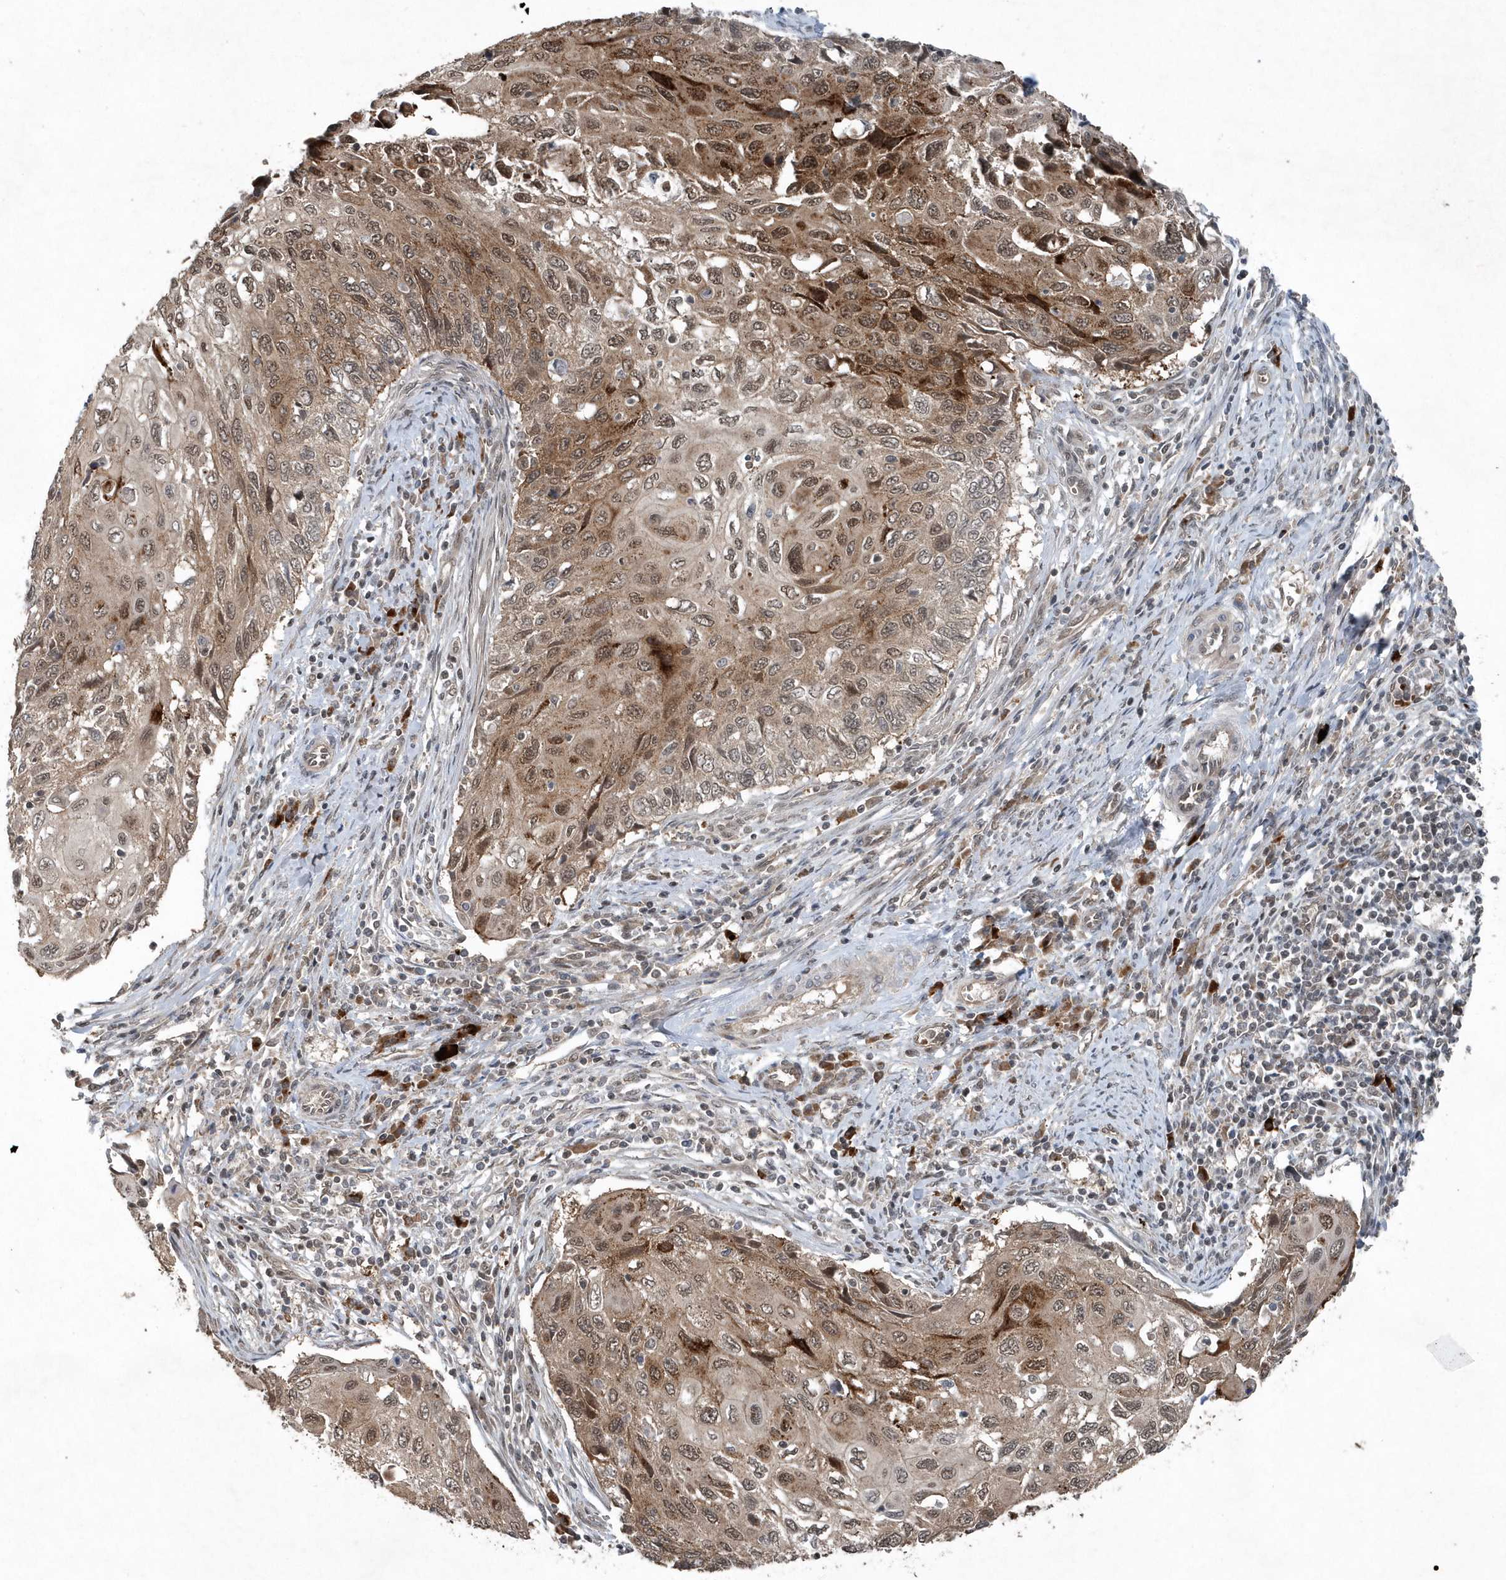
{"staining": {"intensity": "moderate", "quantity": ">75%", "location": "cytoplasmic/membranous,nuclear"}, "tissue": "cervical cancer", "cell_type": "Tumor cells", "image_type": "cancer", "snomed": [{"axis": "morphology", "description": "Squamous cell carcinoma, NOS"}, {"axis": "topography", "description": "Cervix"}], "caption": "Human squamous cell carcinoma (cervical) stained with a brown dye exhibits moderate cytoplasmic/membranous and nuclear positive expression in about >75% of tumor cells.", "gene": "QTRT2", "patient": {"sex": "female", "age": 70}}